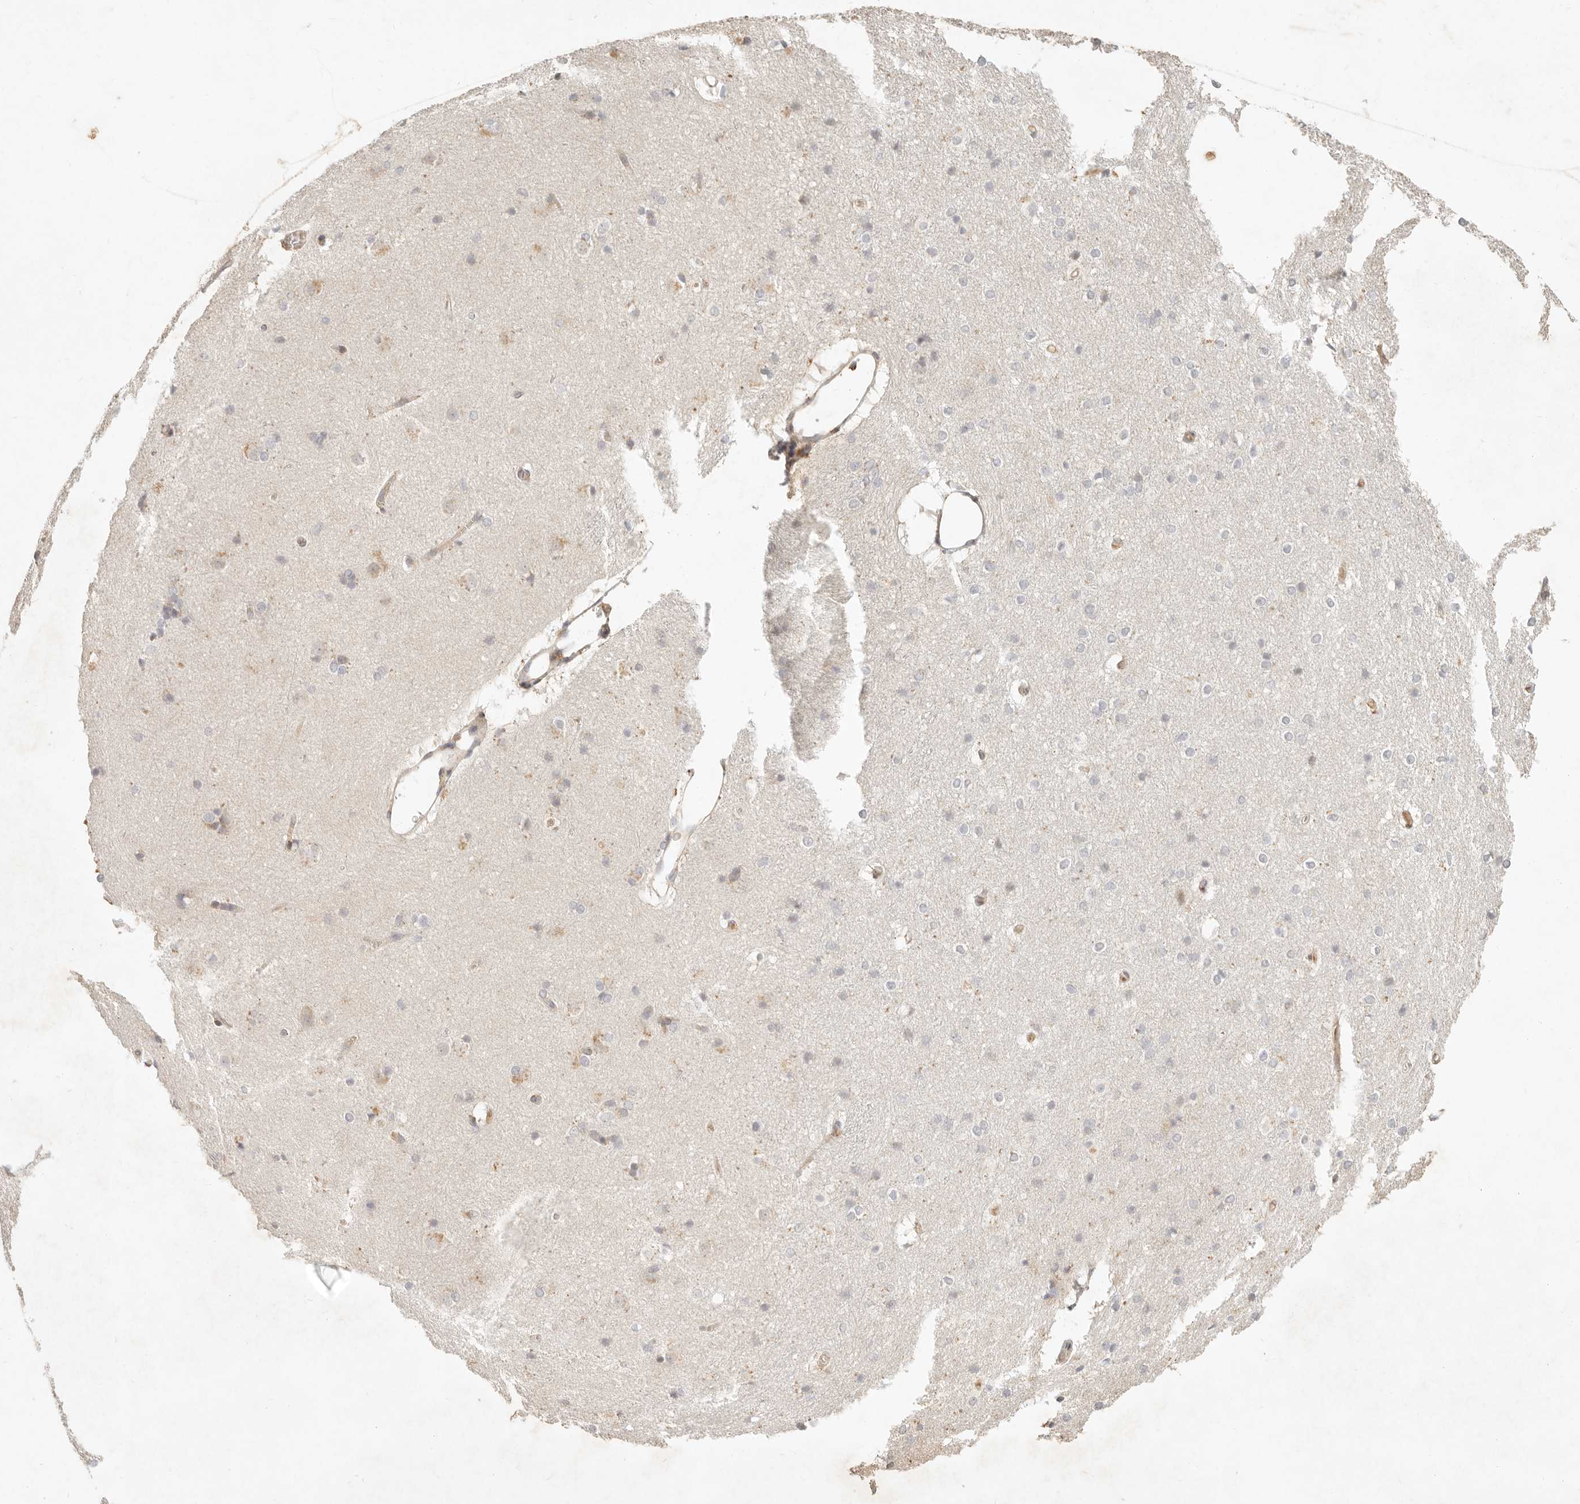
{"staining": {"intensity": "moderate", "quantity": "<25%", "location": "cytoplasmic/membranous"}, "tissue": "caudate", "cell_type": "Glial cells", "image_type": "normal", "snomed": [{"axis": "morphology", "description": "Normal tissue, NOS"}, {"axis": "topography", "description": "Lateral ventricle wall"}], "caption": "Protein positivity by immunohistochemistry reveals moderate cytoplasmic/membranous positivity in about <25% of glial cells in benign caudate.", "gene": "C1orf127", "patient": {"sex": "female", "age": 19}}